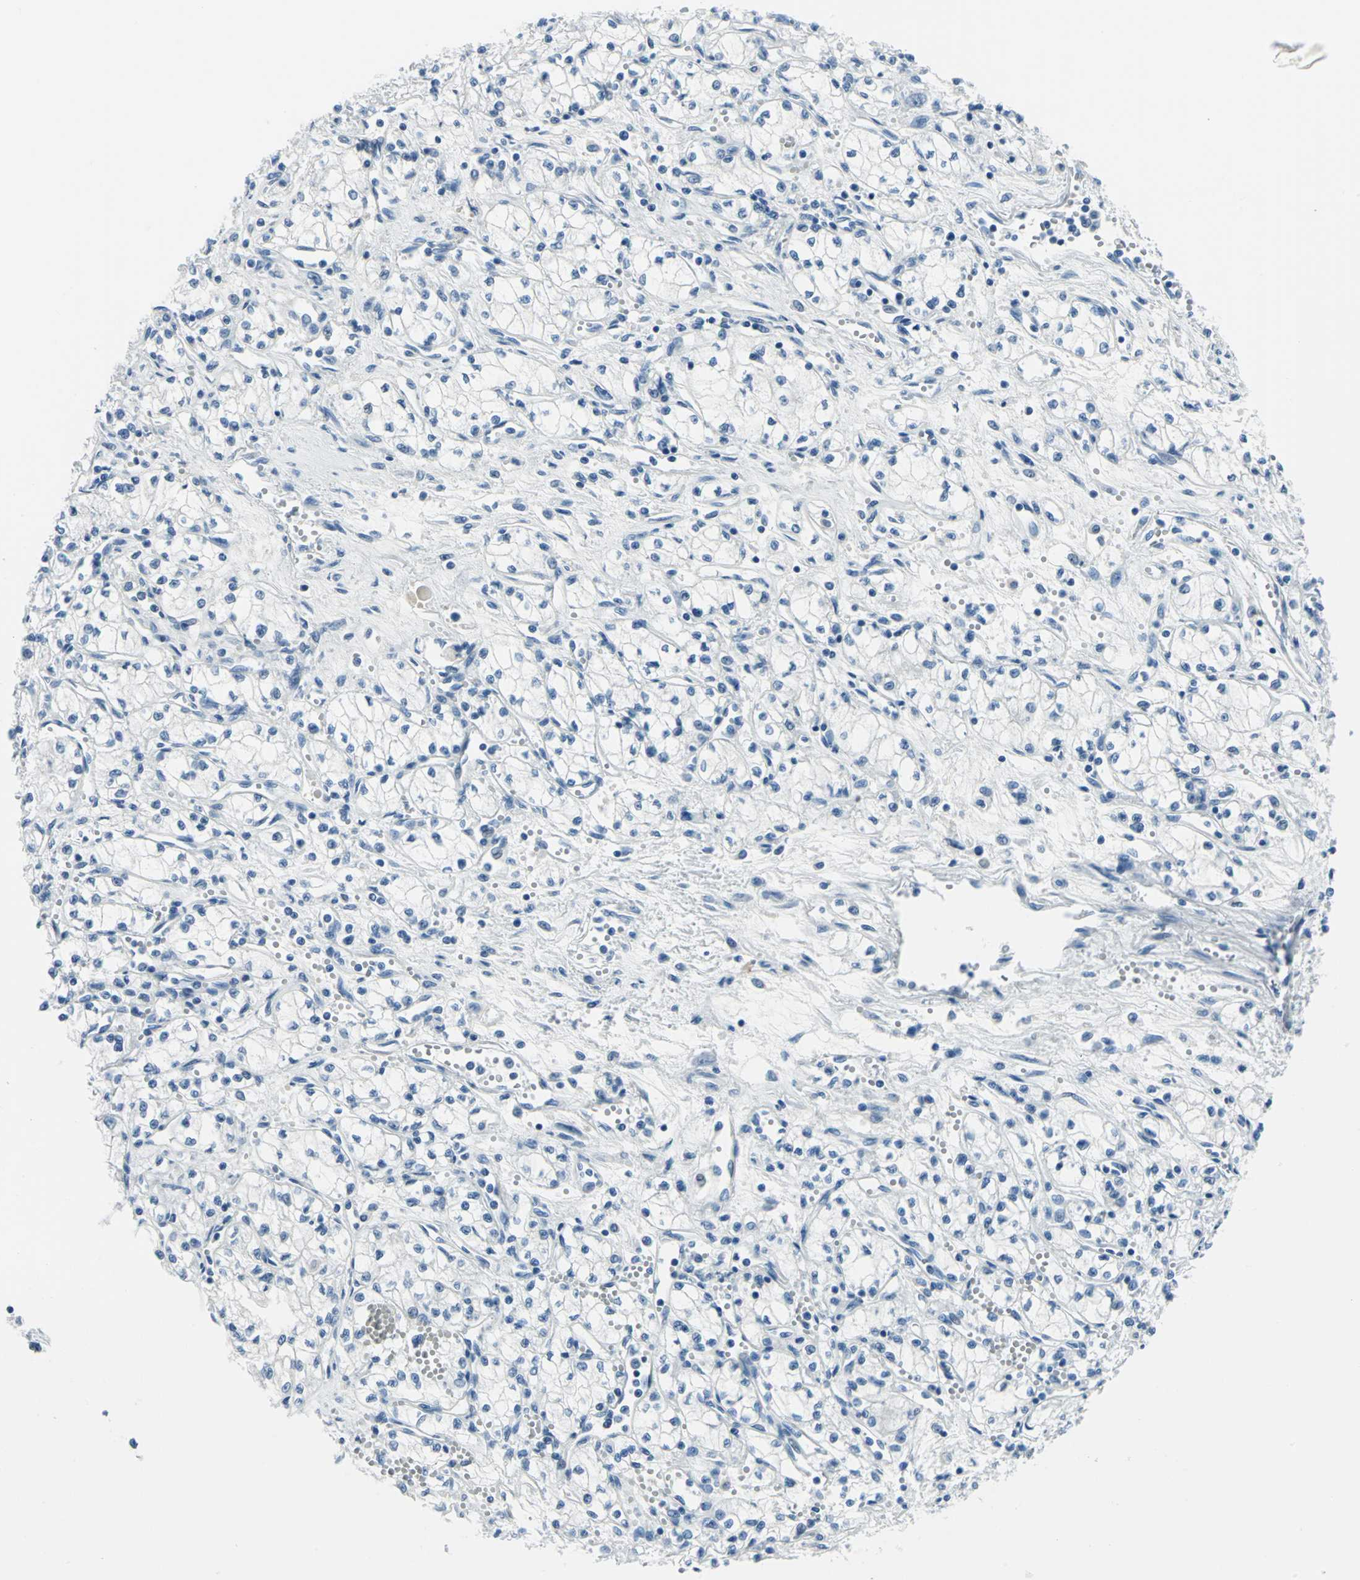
{"staining": {"intensity": "negative", "quantity": "none", "location": "none"}, "tissue": "renal cancer", "cell_type": "Tumor cells", "image_type": "cancer", "snomed": [{"axis": "morphology", "description": "Normal tissue, NOS"}, {"axis": "morphology", "description": "Adenocarcinoma, NOS"}, {"axis": "topography", "description": "Kidney"}], "caption": "High power microscopy micrograph of an immunohistochemistry (IHC) histopathology image of renal adenocarcinoma, revealing no significant expression in tumor cells.", "gene": "AKR1A1", "patient": {"sex": "male", "age": 59}}